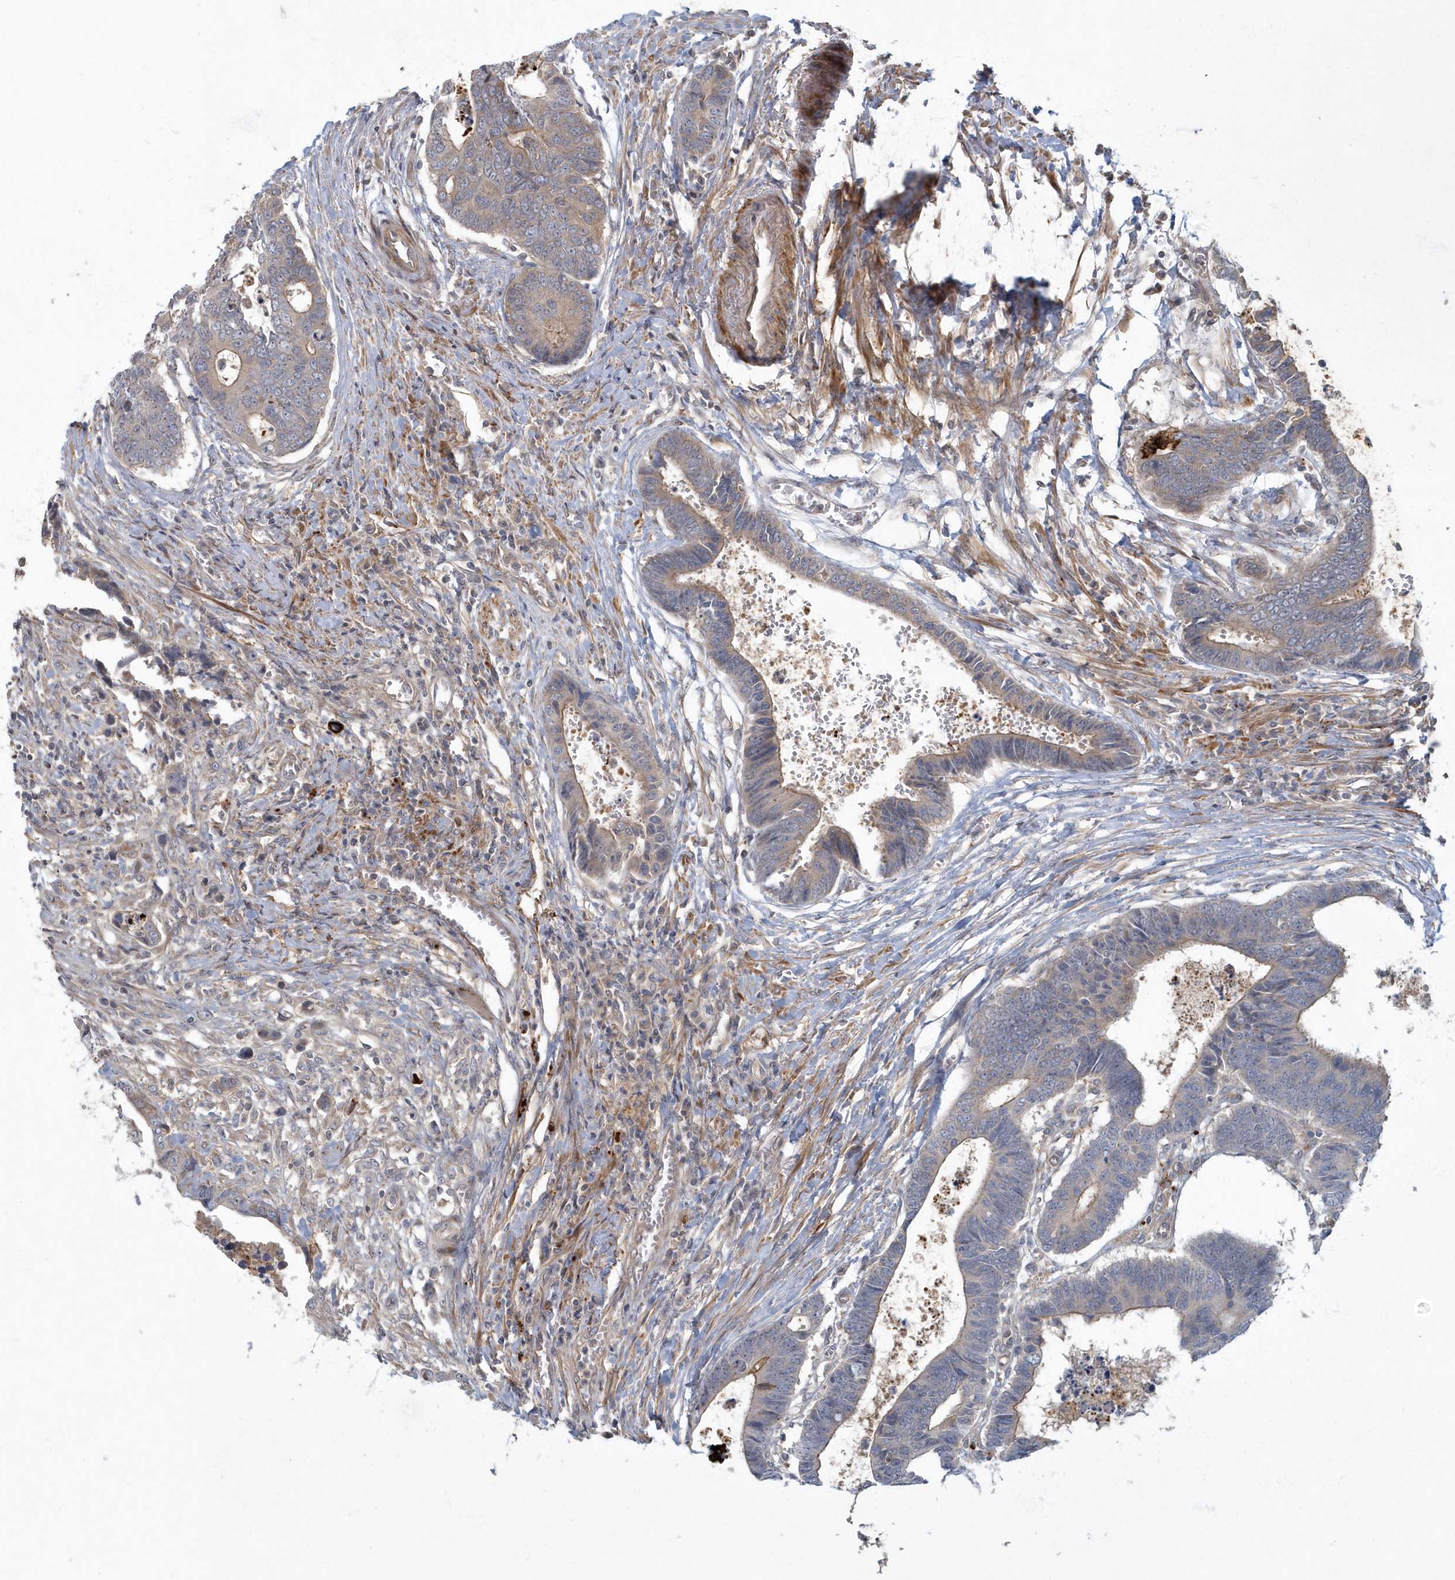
{"staining": {"intensity": "weak", "quantity": "25%-75%", "location": "cytoplasmic/membranous"}, "tissue": "colorectal cancer", "cell_type": "Tumor cells", "image_type": "cancer", "snomed": [{"axis": "morphology", "description": "Adenocarcinoma, NOS"}, {"axis": "topography", "description": "Rectum"}], "caption": "Protein expression analysis of human adenocarcinoma (colorectal) reveals weak cytoplasmic/membranous staining in approximately 25%-75% of tumor cells.", "gene": "ARHGEF38", "patient": {"sex": "male", "age": 84}}